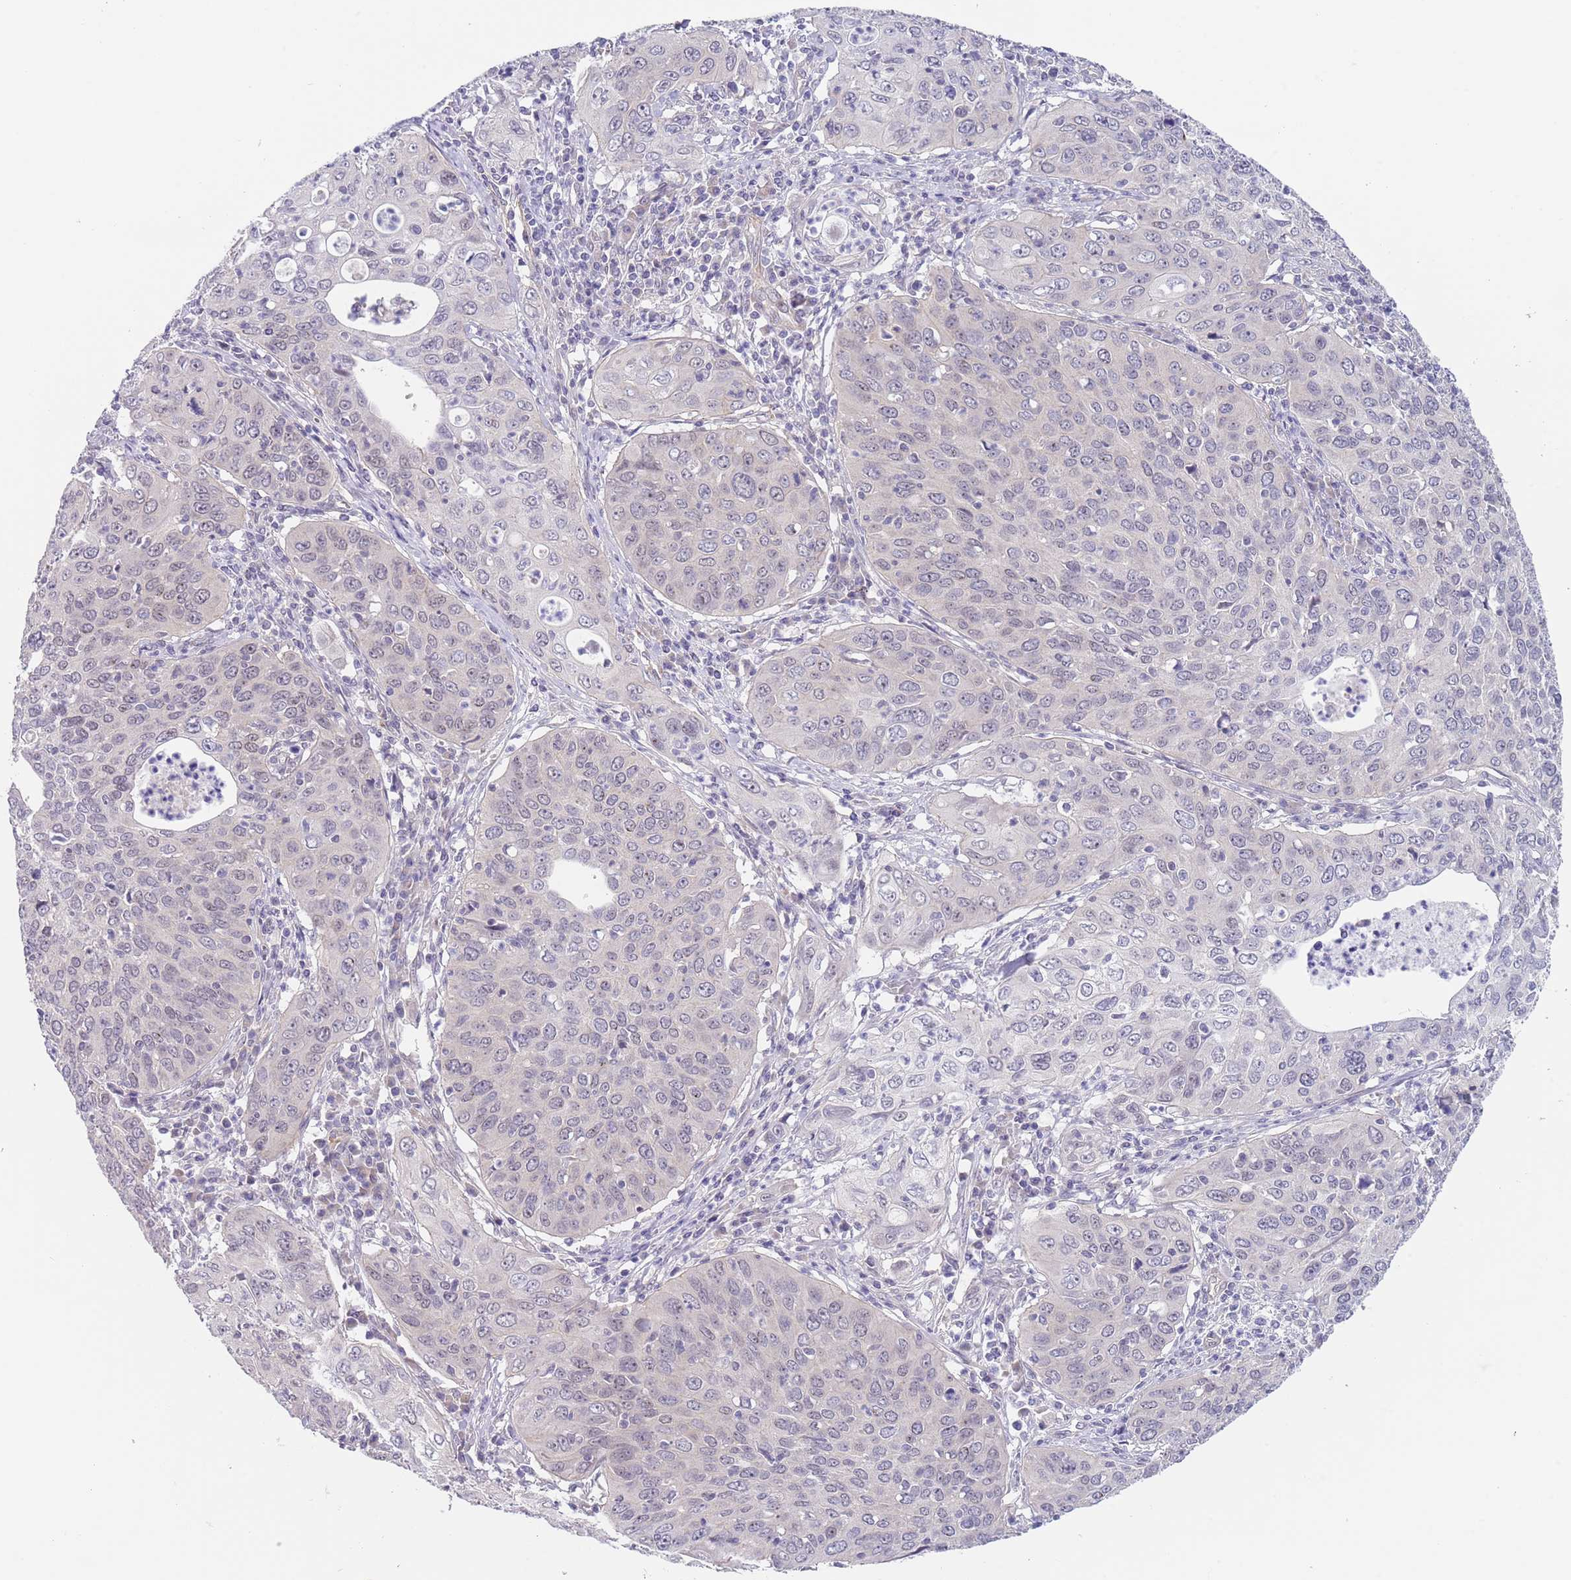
{"staining": {"intensity": "negative", "quantity": "none", "location": "none"}, "tissue": "cervical cancer", "cell_type": "Tumor cells", "image_type": "cancer", "snomed": [{"axis": "morphology", "description": "Squamous cell carcinoma, NOS"}, {"axis": "topography", "description": "Cervix"}], "caption": "This is an IHC image of squamous cell carcinoma (cervical). There is no positivity in tumor cells.", "gene": "RNF169", "patient": {"sex": "female", "age": 36}}